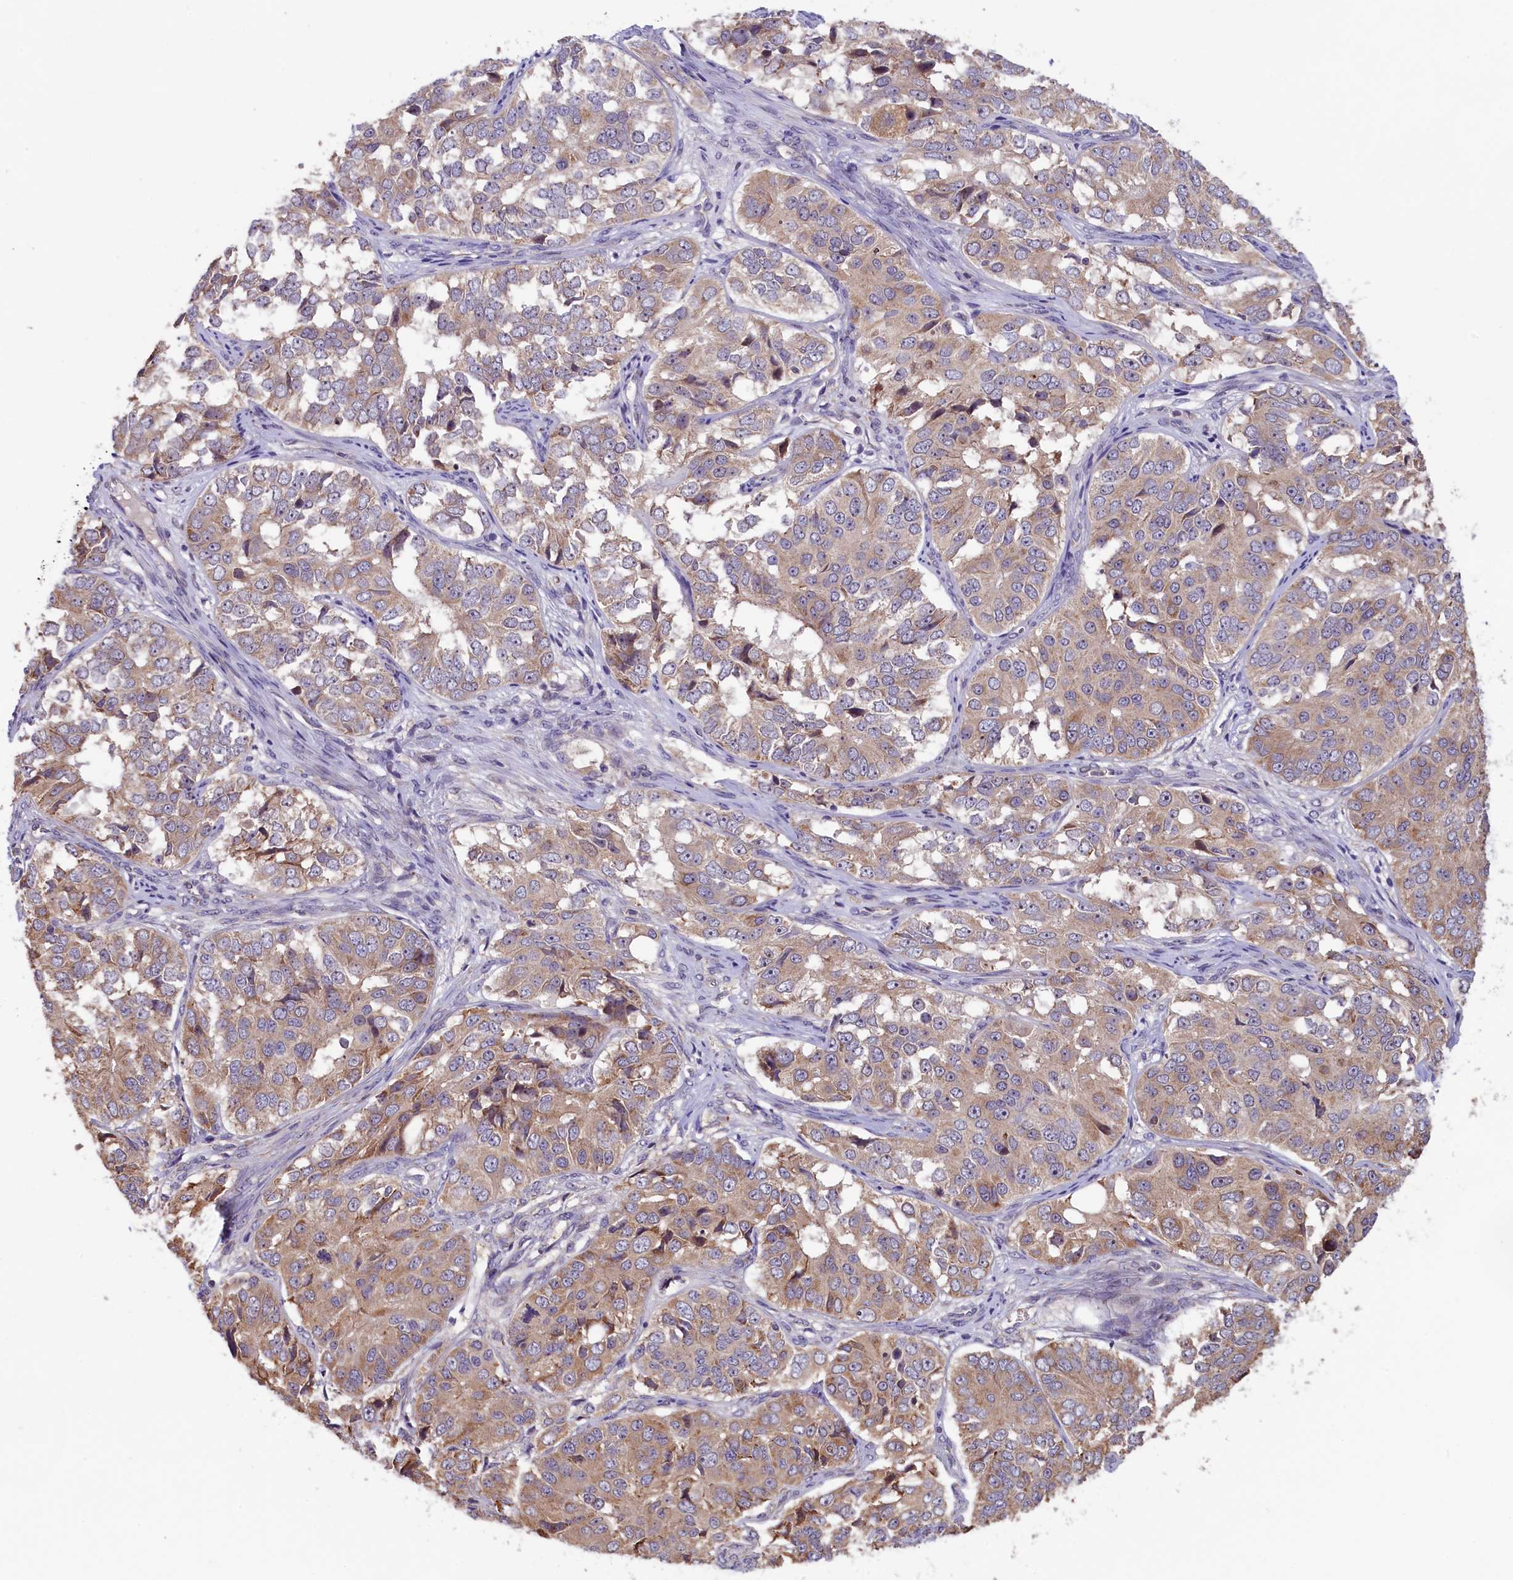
{"staining": {"intensity": "weak", "quantity": ">75%", "location": "cytoplasmic/membranous"}, "tissue": "ovarian cancer", "cell_type": "Tumor cells", "image_type": "cancer", "snomed": [{"axis": "morphology", "description": "Carcinoma, endometroid"}, {"axis": "topography", "description": "Ovary"}], "caption": "This micrograph reveals immunohistochemistry (IHC) staining of endometroid carcinoma (ovarian), with low weak cytoplasmic/membranous expression in approximately >75% of tumor cells.", "gene": "CCDC9B", "patient": {"sex": "female", "age": 51}}